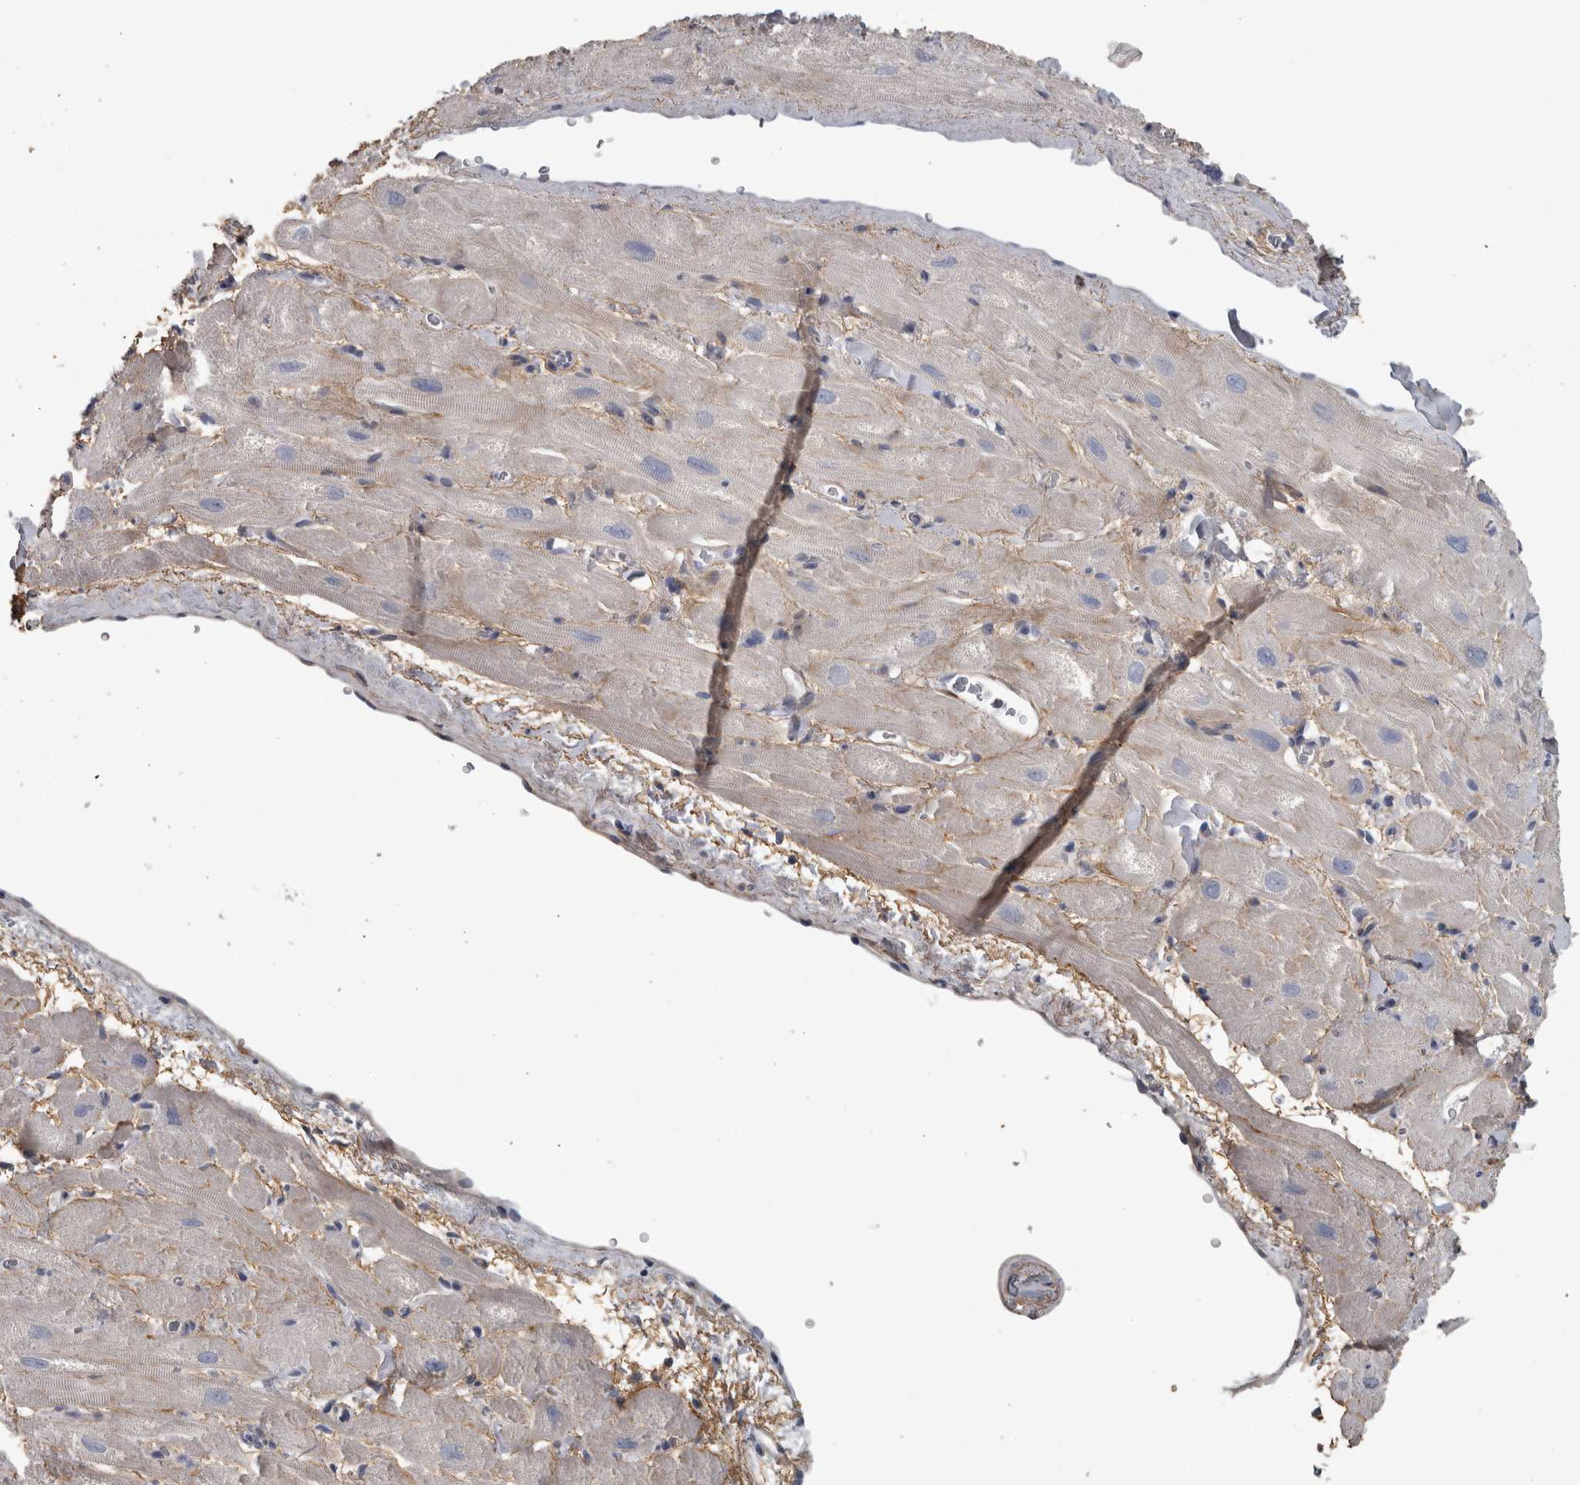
{"staining": {"intensity": "weak", "quantity": "<25%", "location": "cytoplasmic/membranous"}, "tissue": "heart muscle", "cell_type": "Cardiomyocytes", "image_type": "normal", "snomed": [{"axis": "morphology", "description": "Normal tissue, NOS"}, {"axis": "topography", "description": "Heart"}], "caption": "This is an IHC micrograph of benign heart muscle. There is no positivity in cardiomyocytes.", "gene": "EFEMP2", "patient": {"sex": "male", "age": 49}}